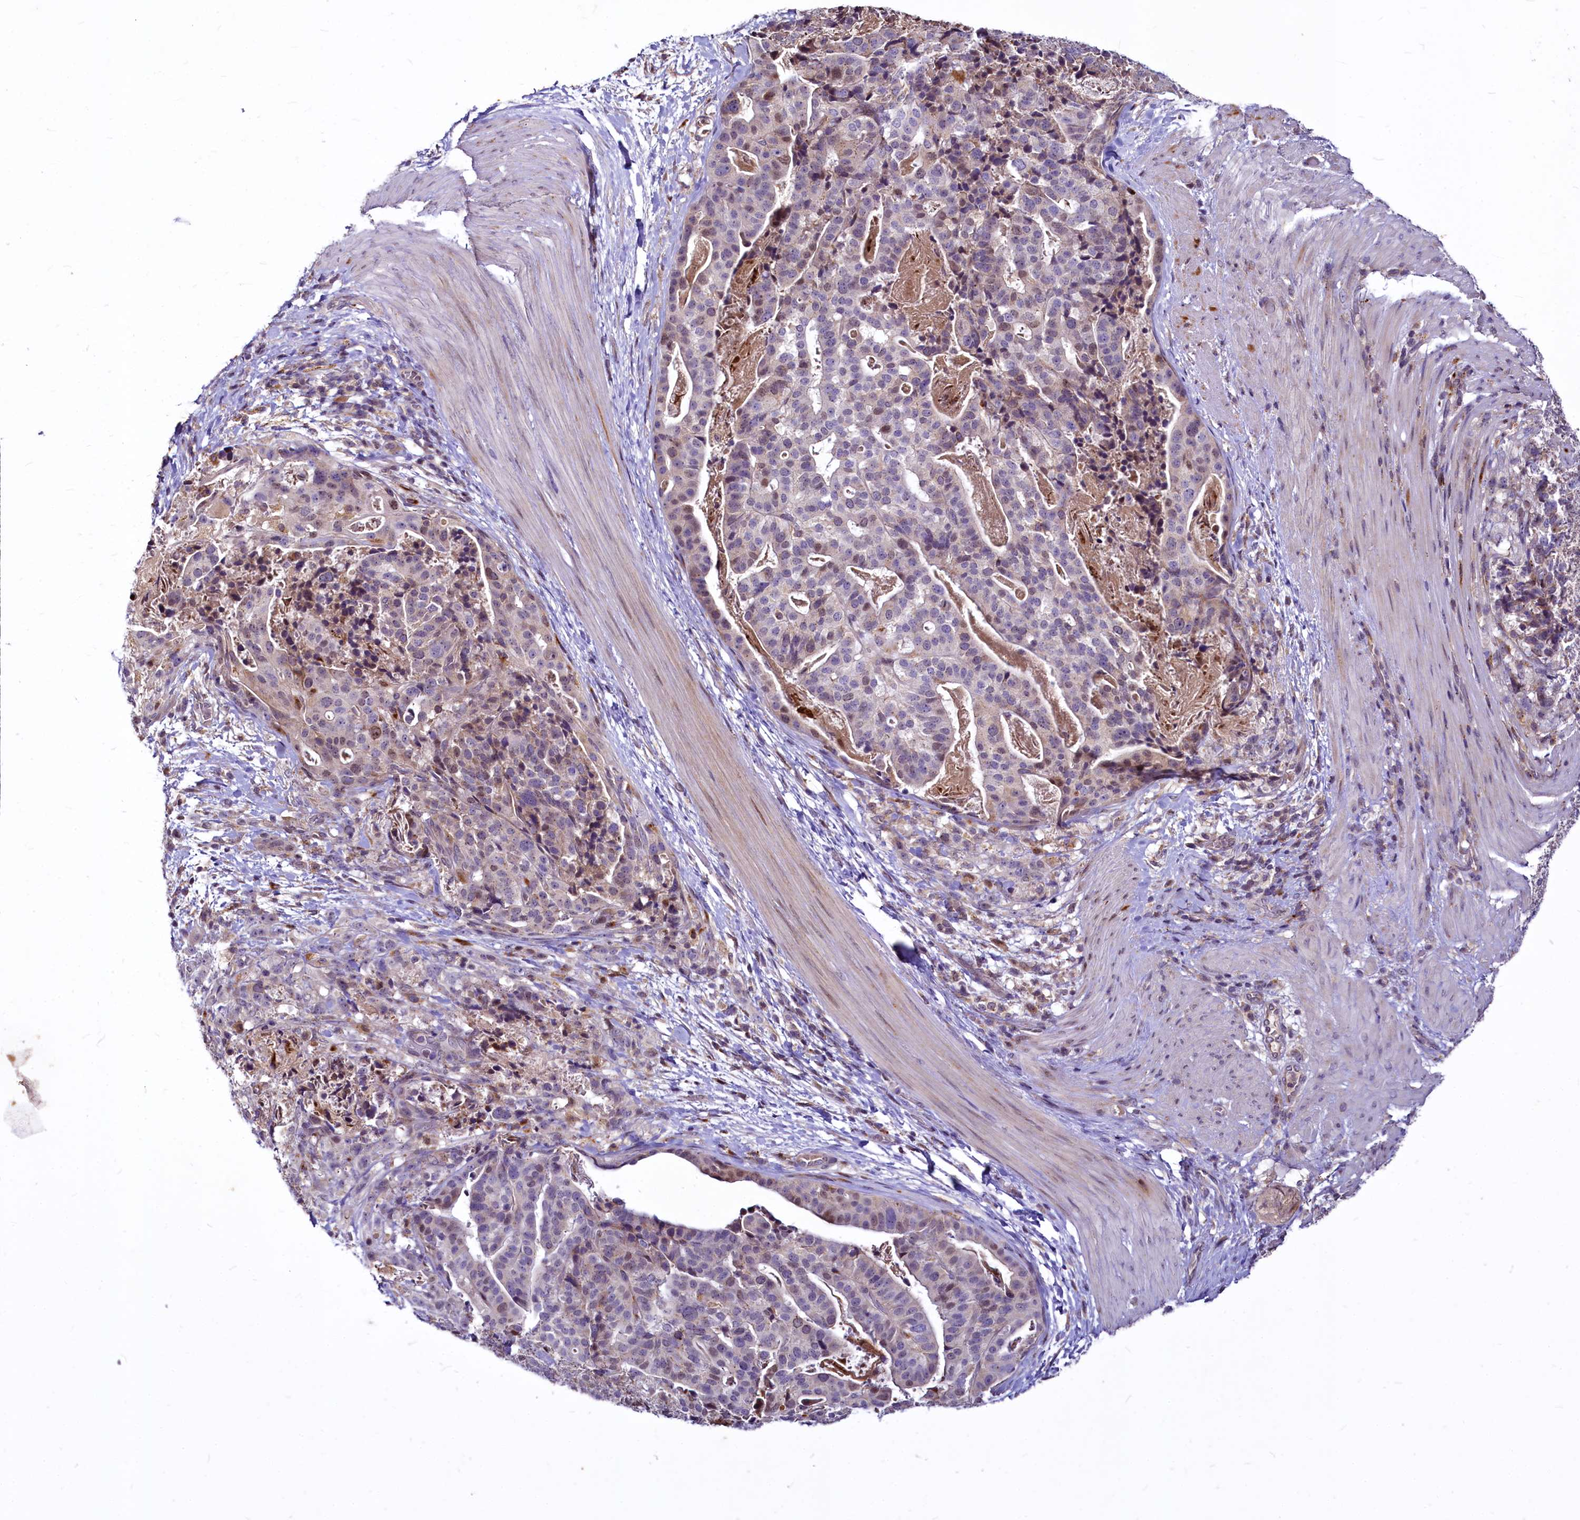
{"staining": {"intensity": "weak", "quantity": "<25%", "location": "nuclear"}, "tissue": "stomach cancer", "cell_type": "Tumor cells", "image_type": "cancer", "snomed": [{"axis": "morphology", "description": "Adenocarcinoma, NOS"}, {"axis": "topography", "description": "Stomach"}], "caption": "Protein analysis of adenocarcinoma (stomach) demonstrates no significant staining in tumor cells.", "gene": "C11orf86", "patient": {"sex": "male", "age": 48}}